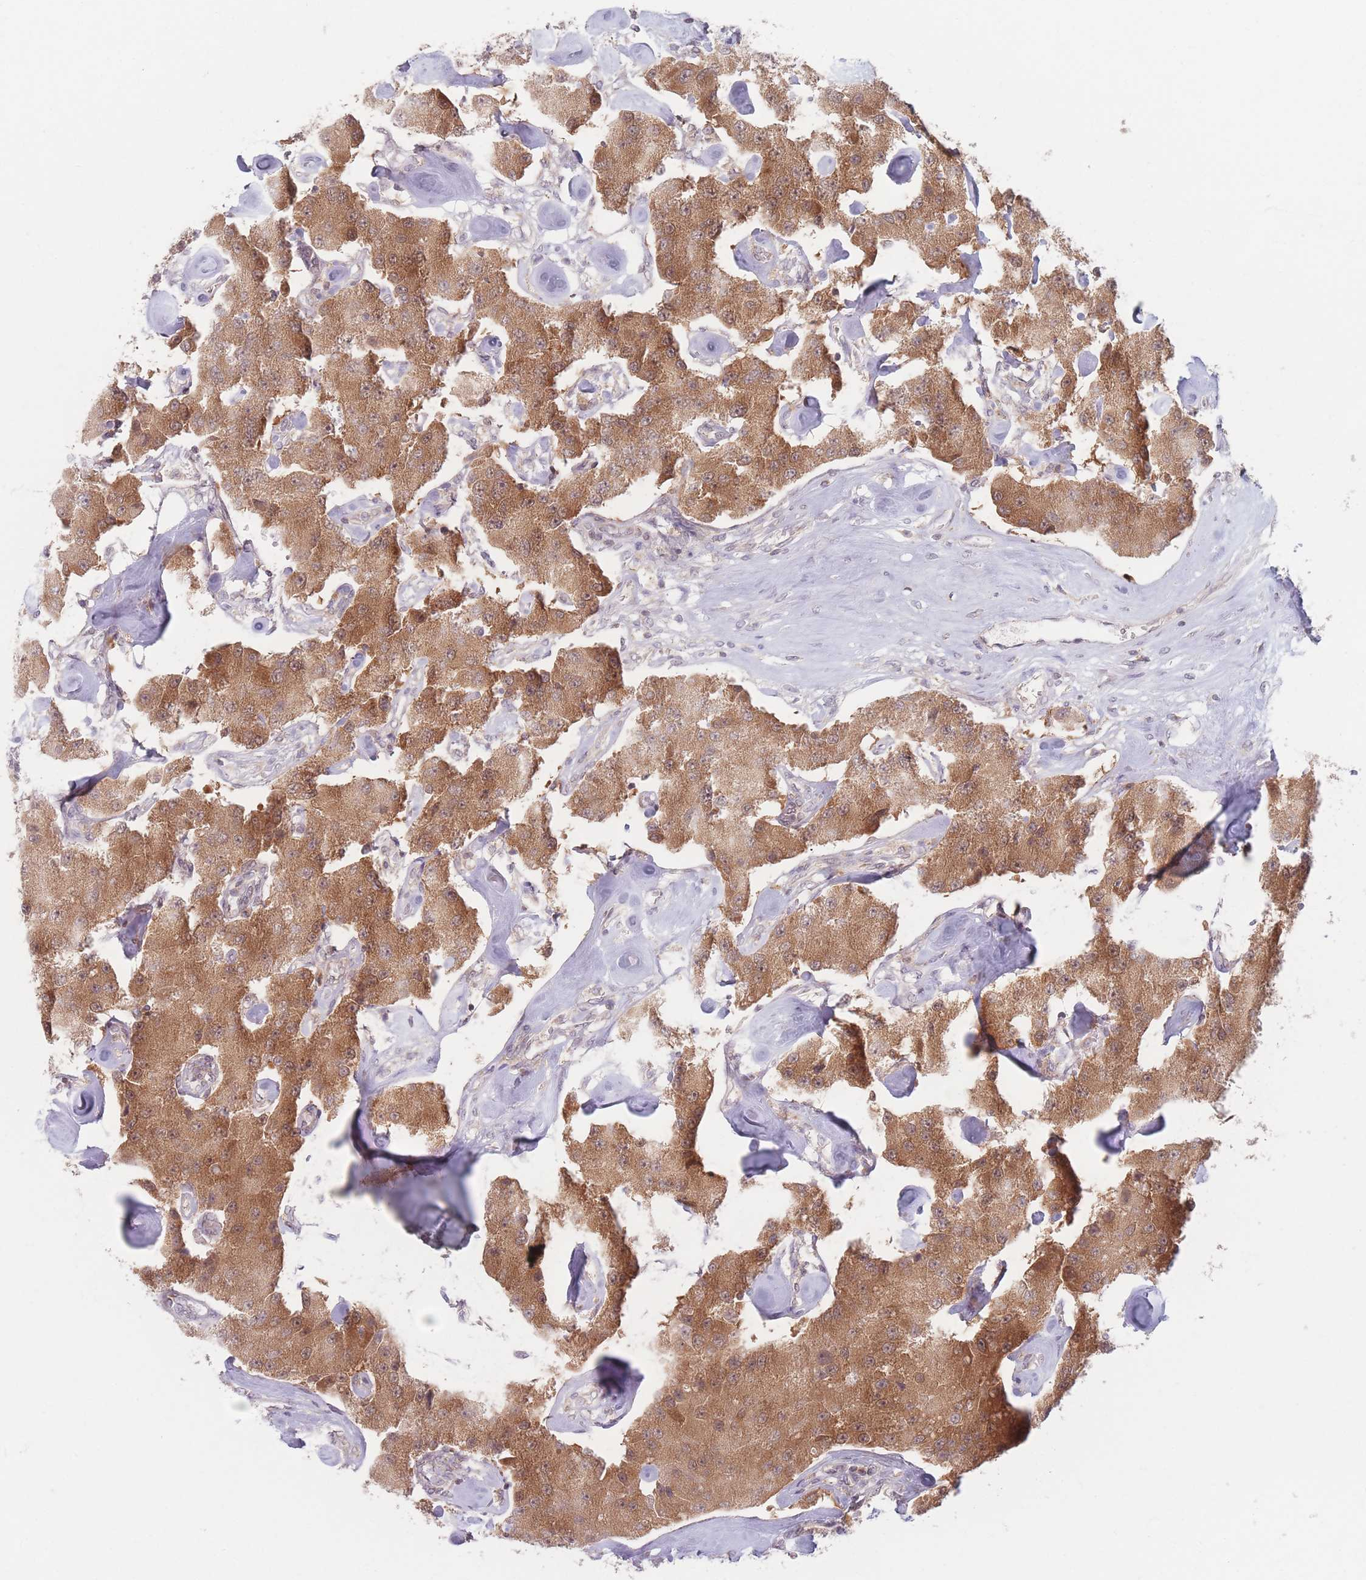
{"staining": {"intensity": "moderate", "quantity": ">75%", "location": "cytoplasmic/membranous,nuclear"}, "tissue": "carcinoid", "cell_type": "Tumor cells", "image_type": "cancer", "snomed": [{"axis": "morphology", "description": "Carcinoid, malignant, NOS"}, {"axis": "topography", "description": "Pancreas"}], "caption": "Immunohistochemical staining of human carcinoid (malignant) demonstrates medium levels of moderate cytoplasmic/membranous and nuclear expression in approximately >75% of tumor cells.", "gene": "PPM1A", "patient": {"sex": "male", "age": 41}}